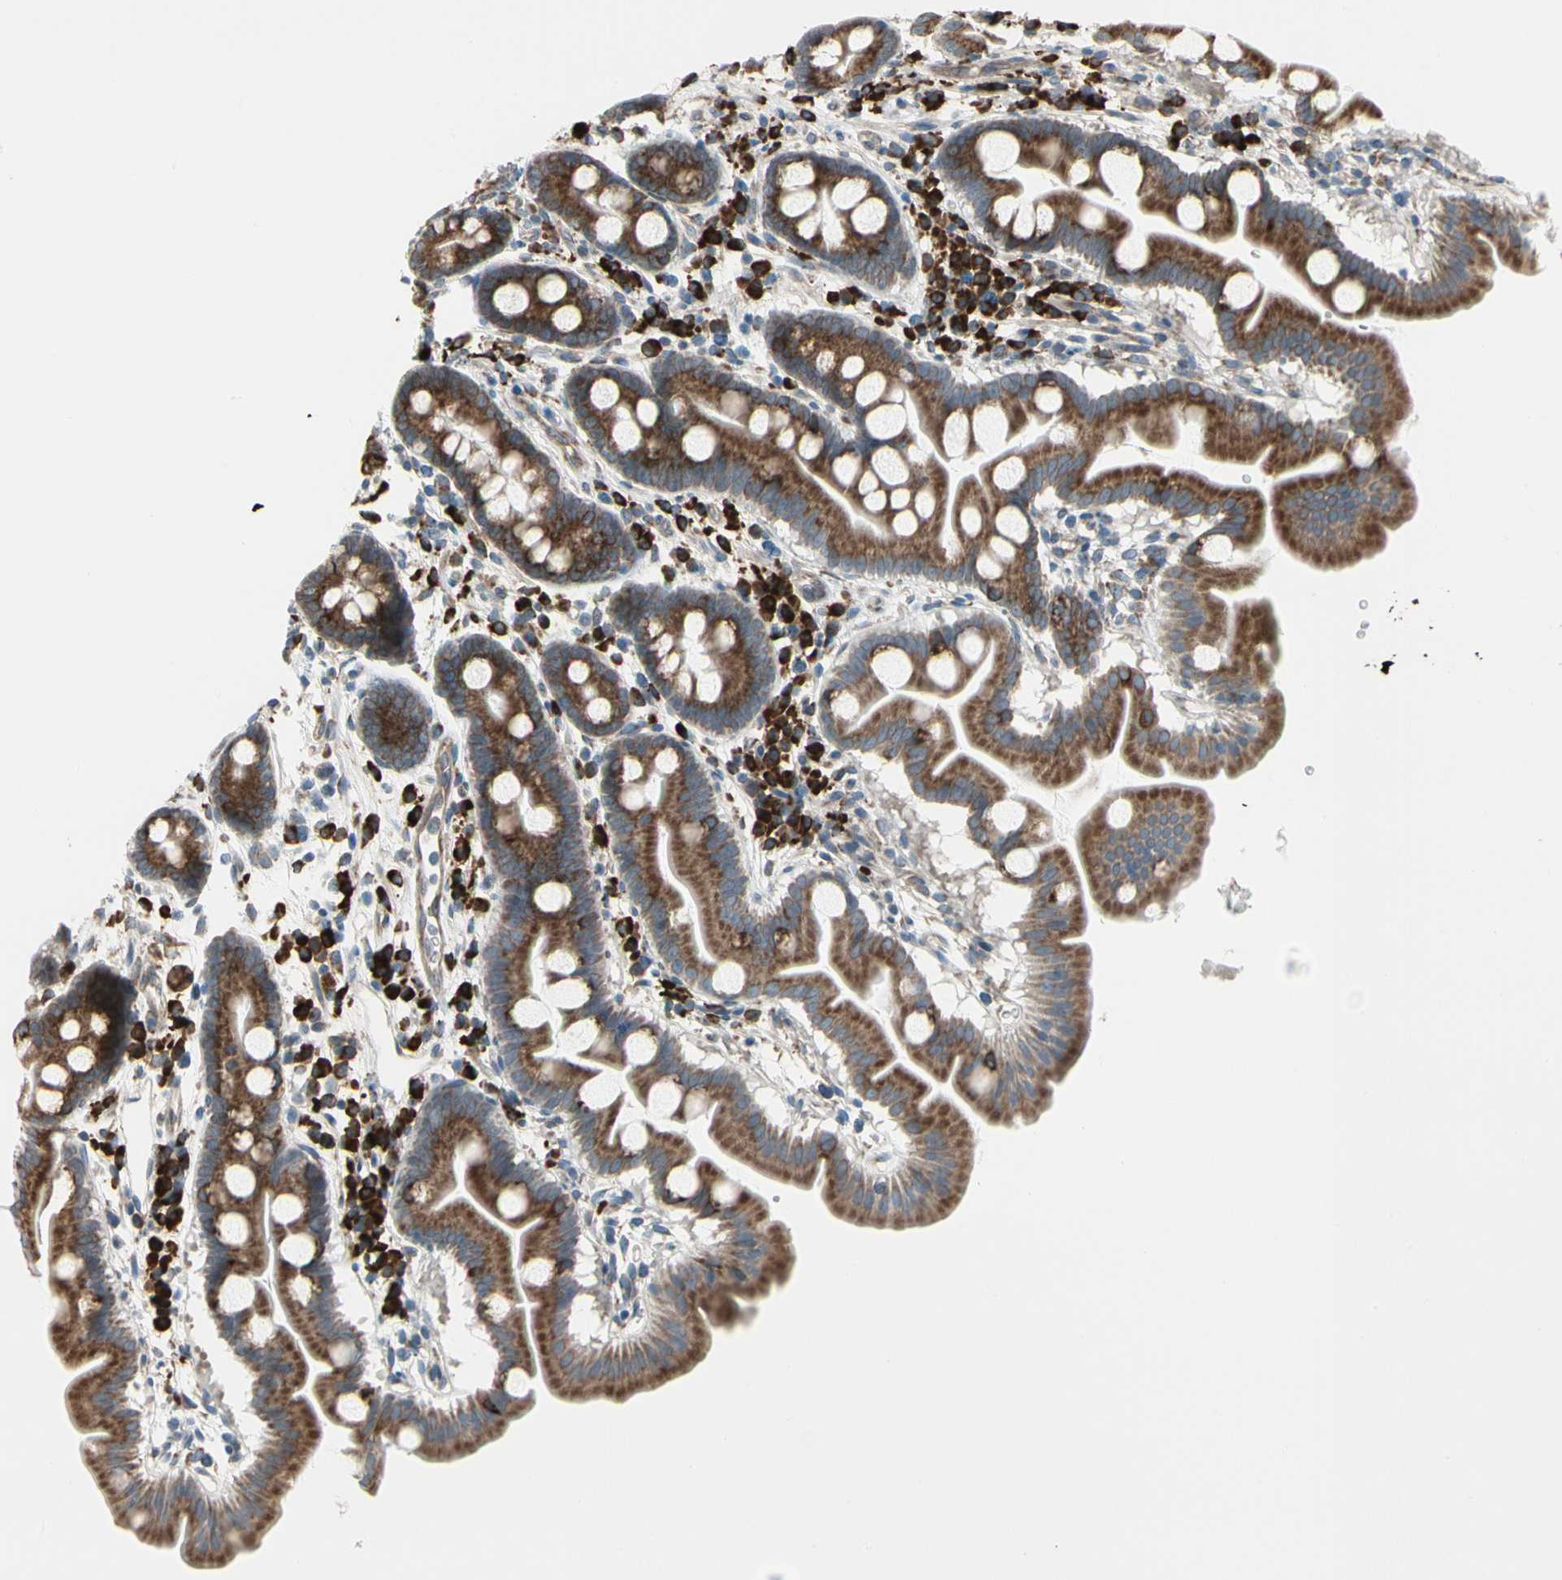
{"staining": {"intensity": "strong", "quantity": ">75%", "location": "cytoplasmic/membranous"}, "tissue": "duodenum", "cell_type": "Glandular cells", "image_type": "normal", "snomed": [{"axis": "morphology", "description": "Normal tissue, NOS"}, {"axis": "topography", "description": "Duodenum"}], "caption": "The immunohistochemical stain labels strong cytoplasmic/membranous expression in glandular cells of normal duodenum.", "gene": "FNDC3A", "patient": {"sex": "male", "age": 50}}